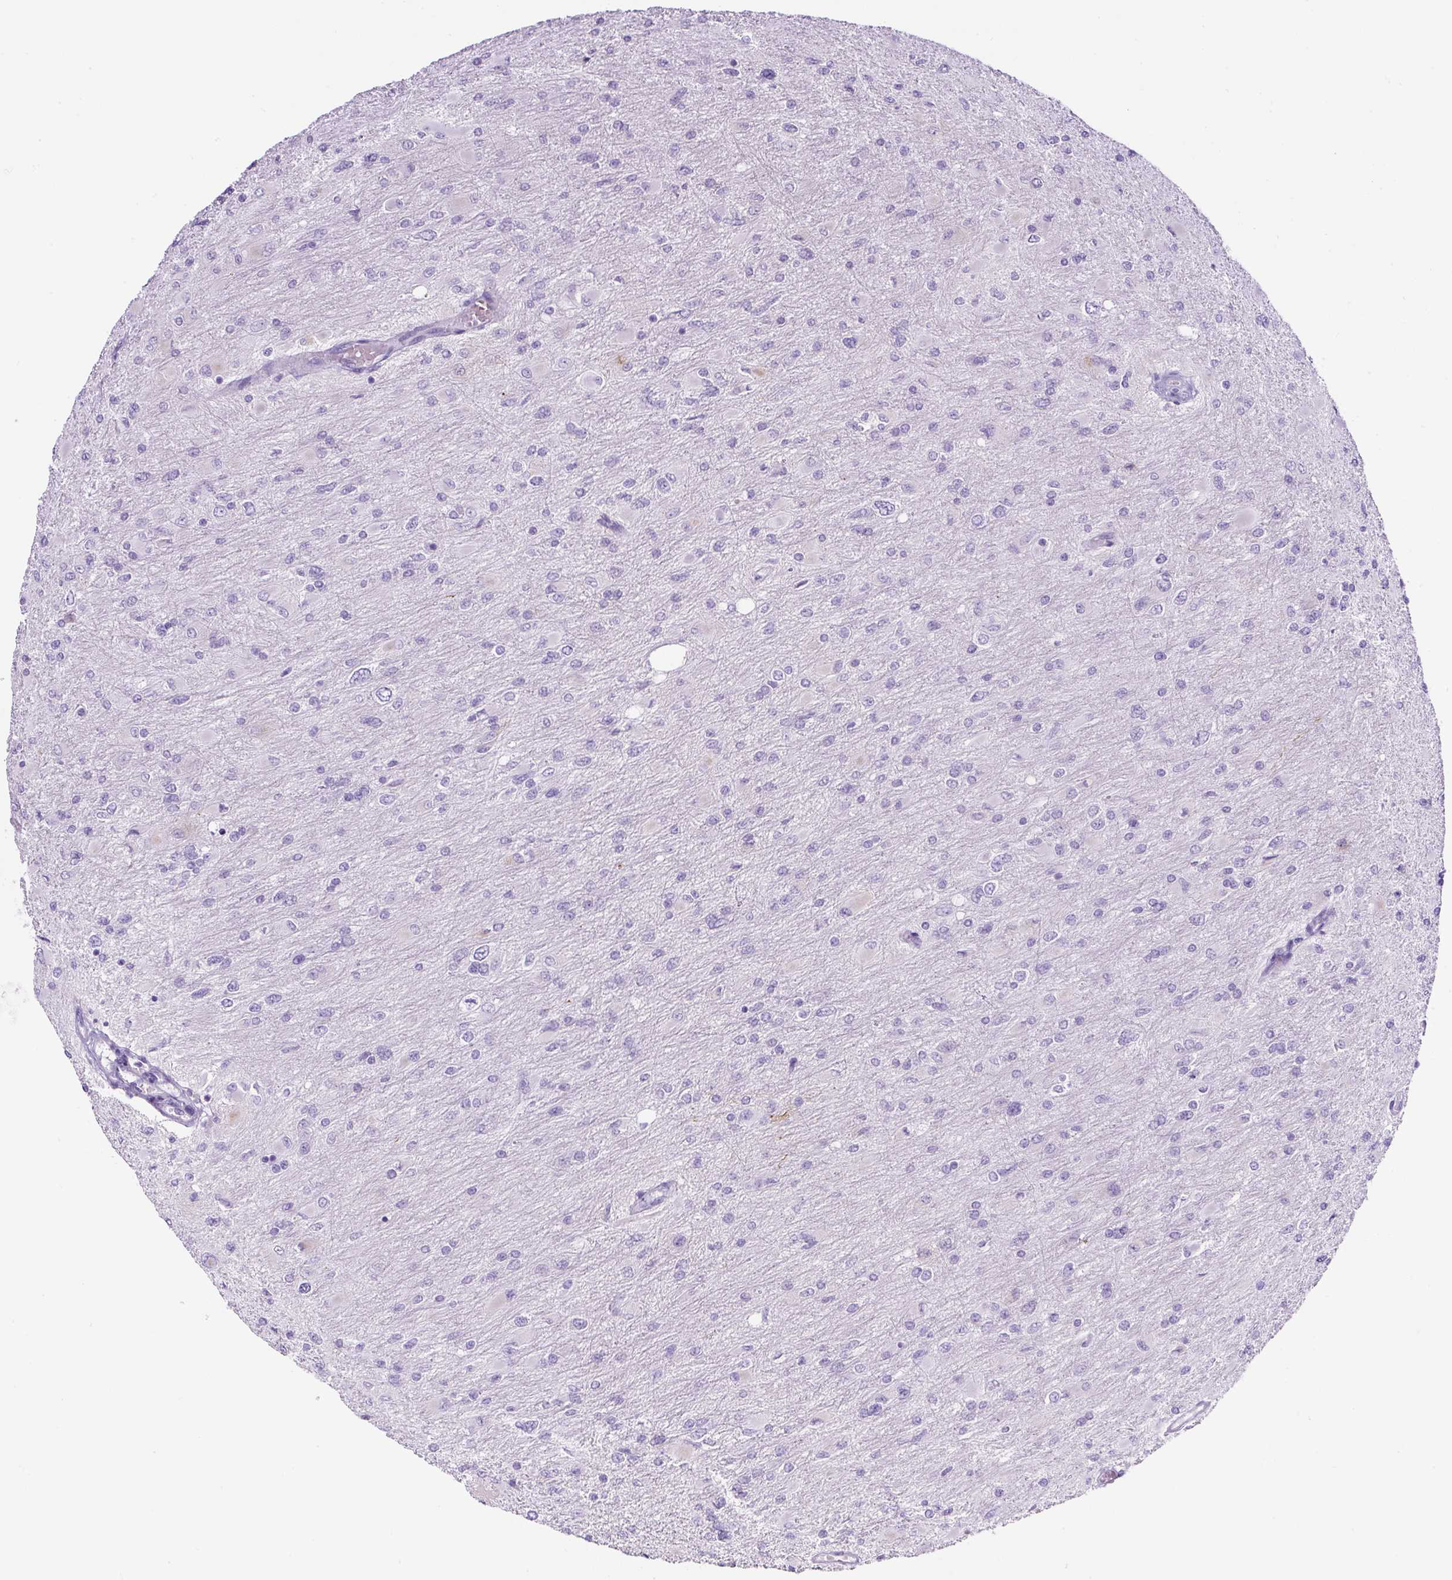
{"staining": {"intensity": "negative", "quantity": "none", "location": "none"}, "tissue": "glioma", "cell_type": "Tumor cells", "image_type": "cancer", "snomed": [{"axis": "morphology", "description": "Glioma, malignant, High grade"}, {"axis": "topography", "description": "Cerebral cortex"}], "caption": "A photomicrograph of glioma stained for a protein reveals no brown staining in tumor cells.", "gene": "TMEM200B", "patient": {"sex": "female", "age": 36}}